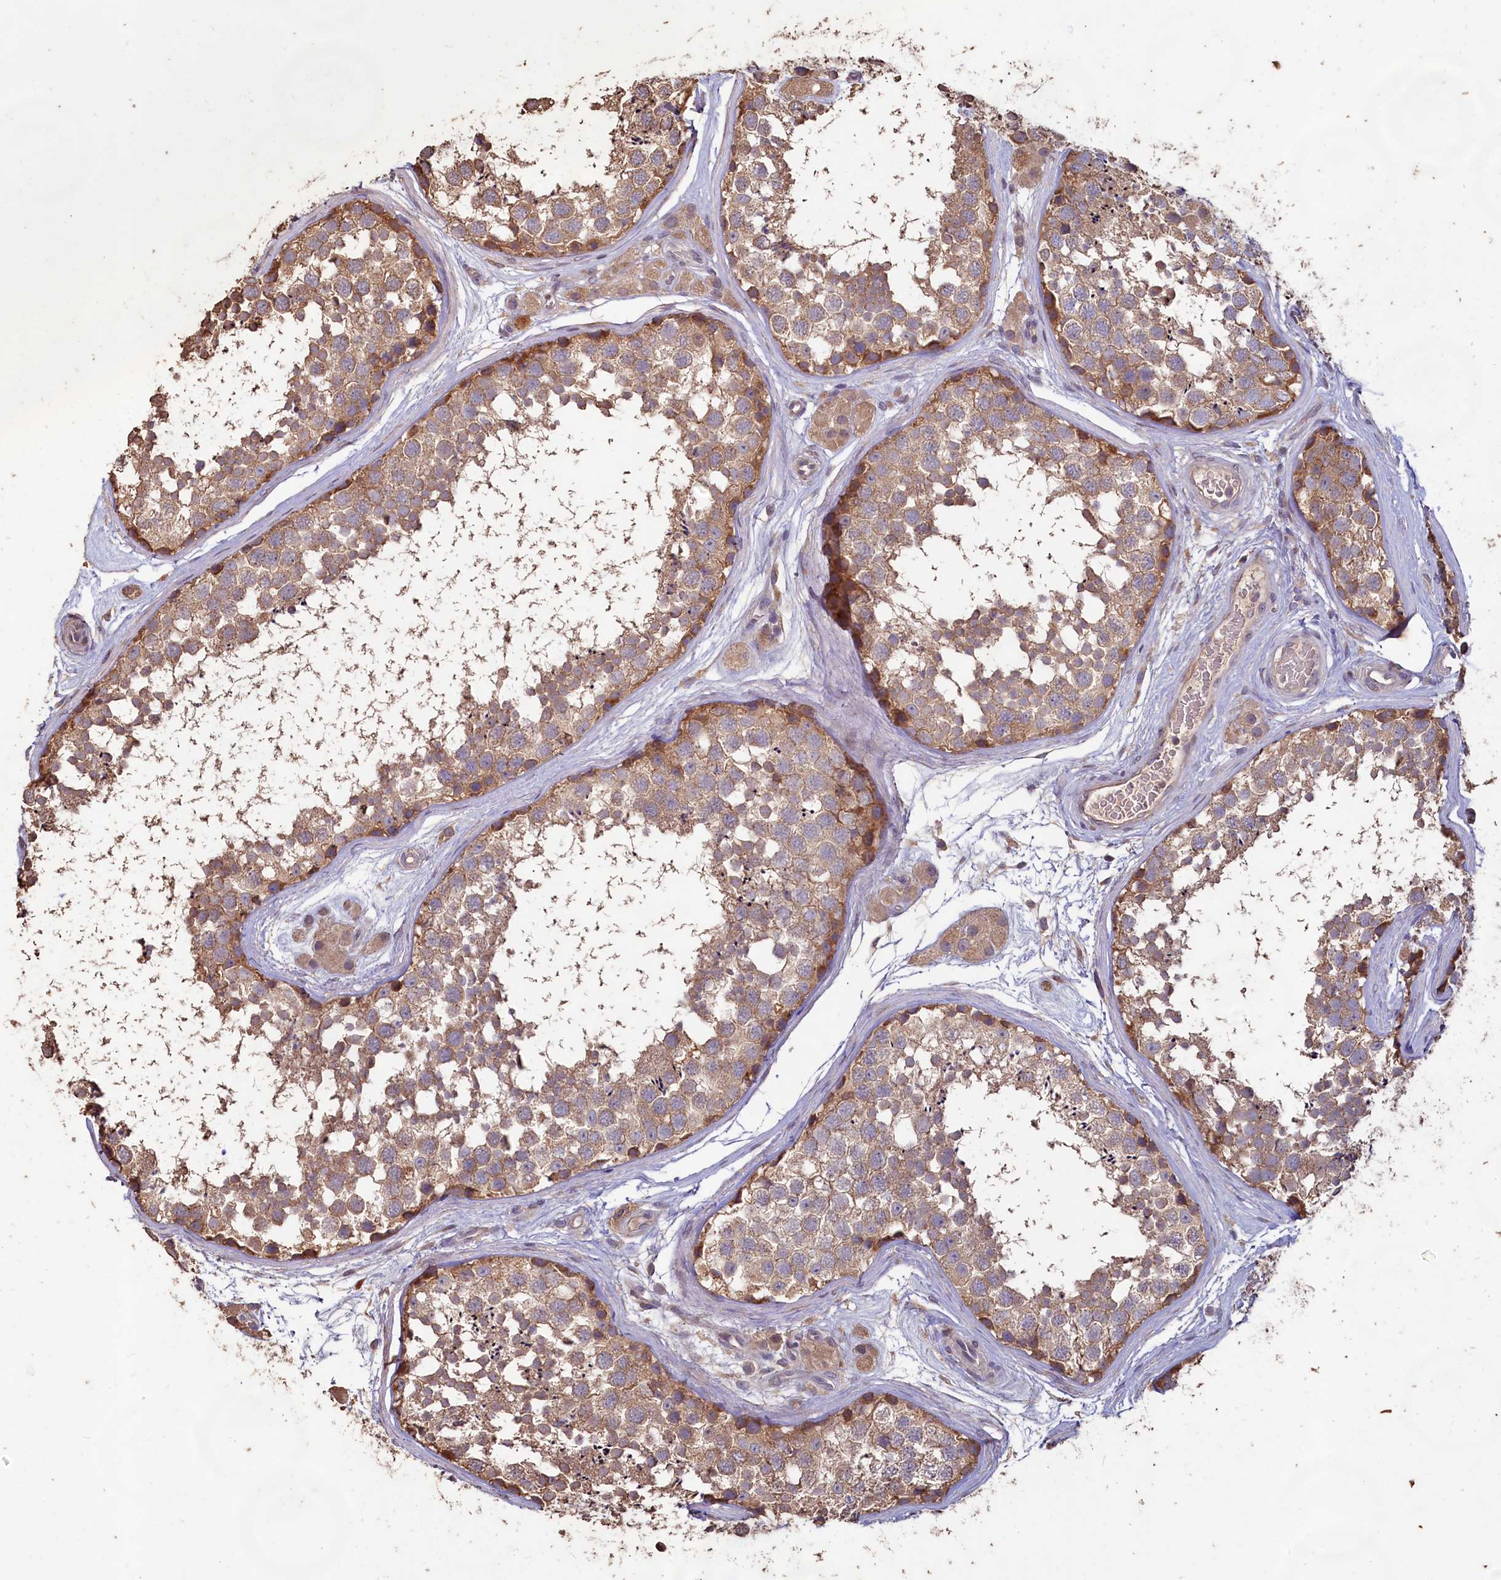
{"staining": {"intensity": "moderate", "quantity": ">75%", "location": "cytoplasmic/membranous"}, "tissue": "testis", "cell_type": "Cells in seminiferous ducts", "image_type": "normal", "snomed": [{"axis": "morphology", "description": "Normal tissue, NOS"}, {"axis": "topography", "description": "Testis"}], "caption": "Testis stained for a protein reveals moderate cytoplasmic/membranous positivity in cells in seminiferous ducts.", "gene": "FUNDC1", "patient": {"sex": "male", "age": 56}}